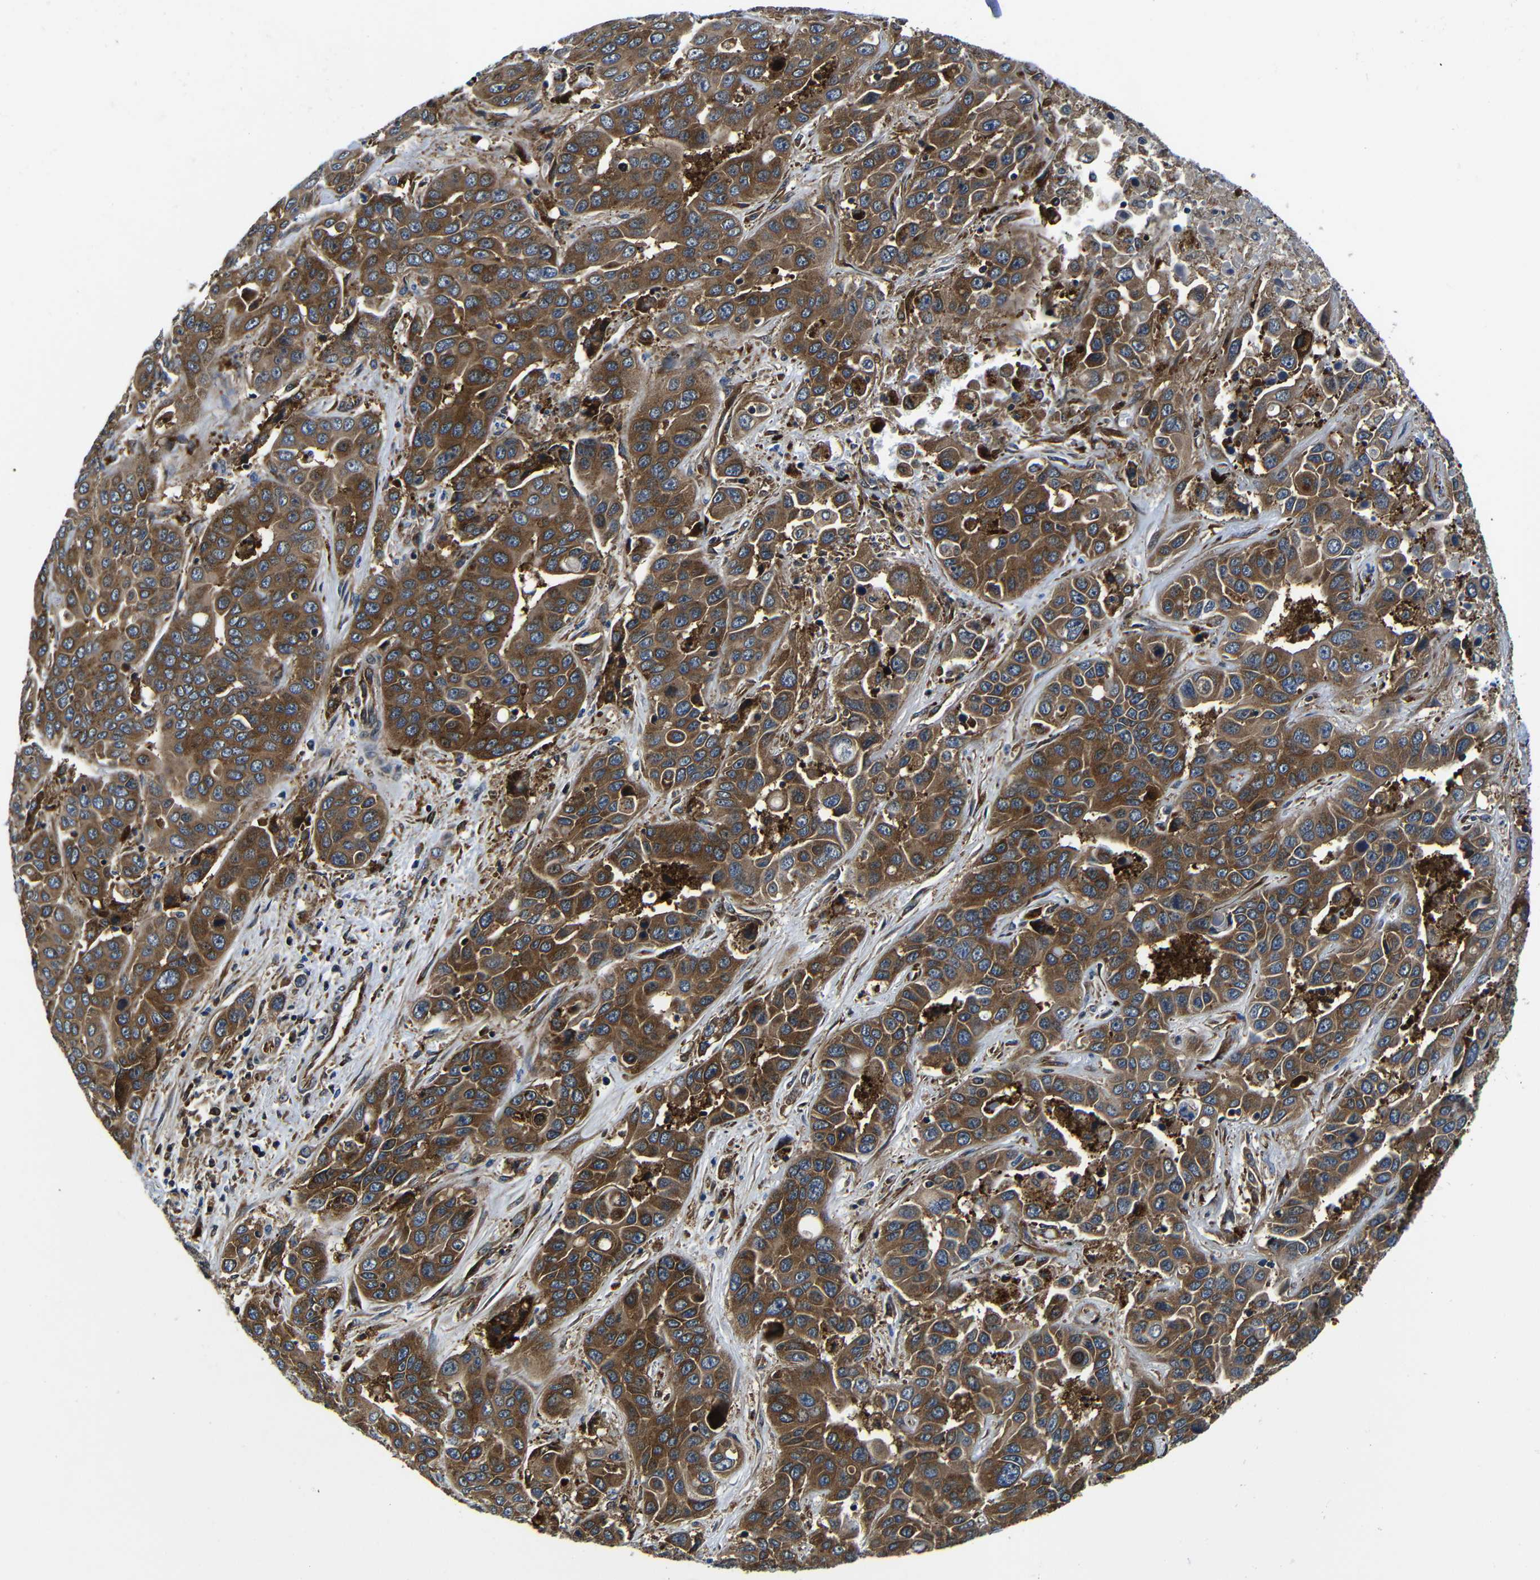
{"staining": {"intensity": "strong", "quantity": ">75%", "location": "cytoplasmic/membranous"}, "tissue": "liver cancer", "cell_type": "Tumor cells", "image_type": "cancer", "snomed": [{"axis": "morphology", "description": "Cholangiocarcinoma"}, {"axis": "topography", "description": "Liver"}], "caption": "A brown stain labels strong cytoplasmic/membranous positivity of a protein in human liver cancer tumor cells.", "gene": "ABCE1", "patient": {"sex": "female", "age": 52}}